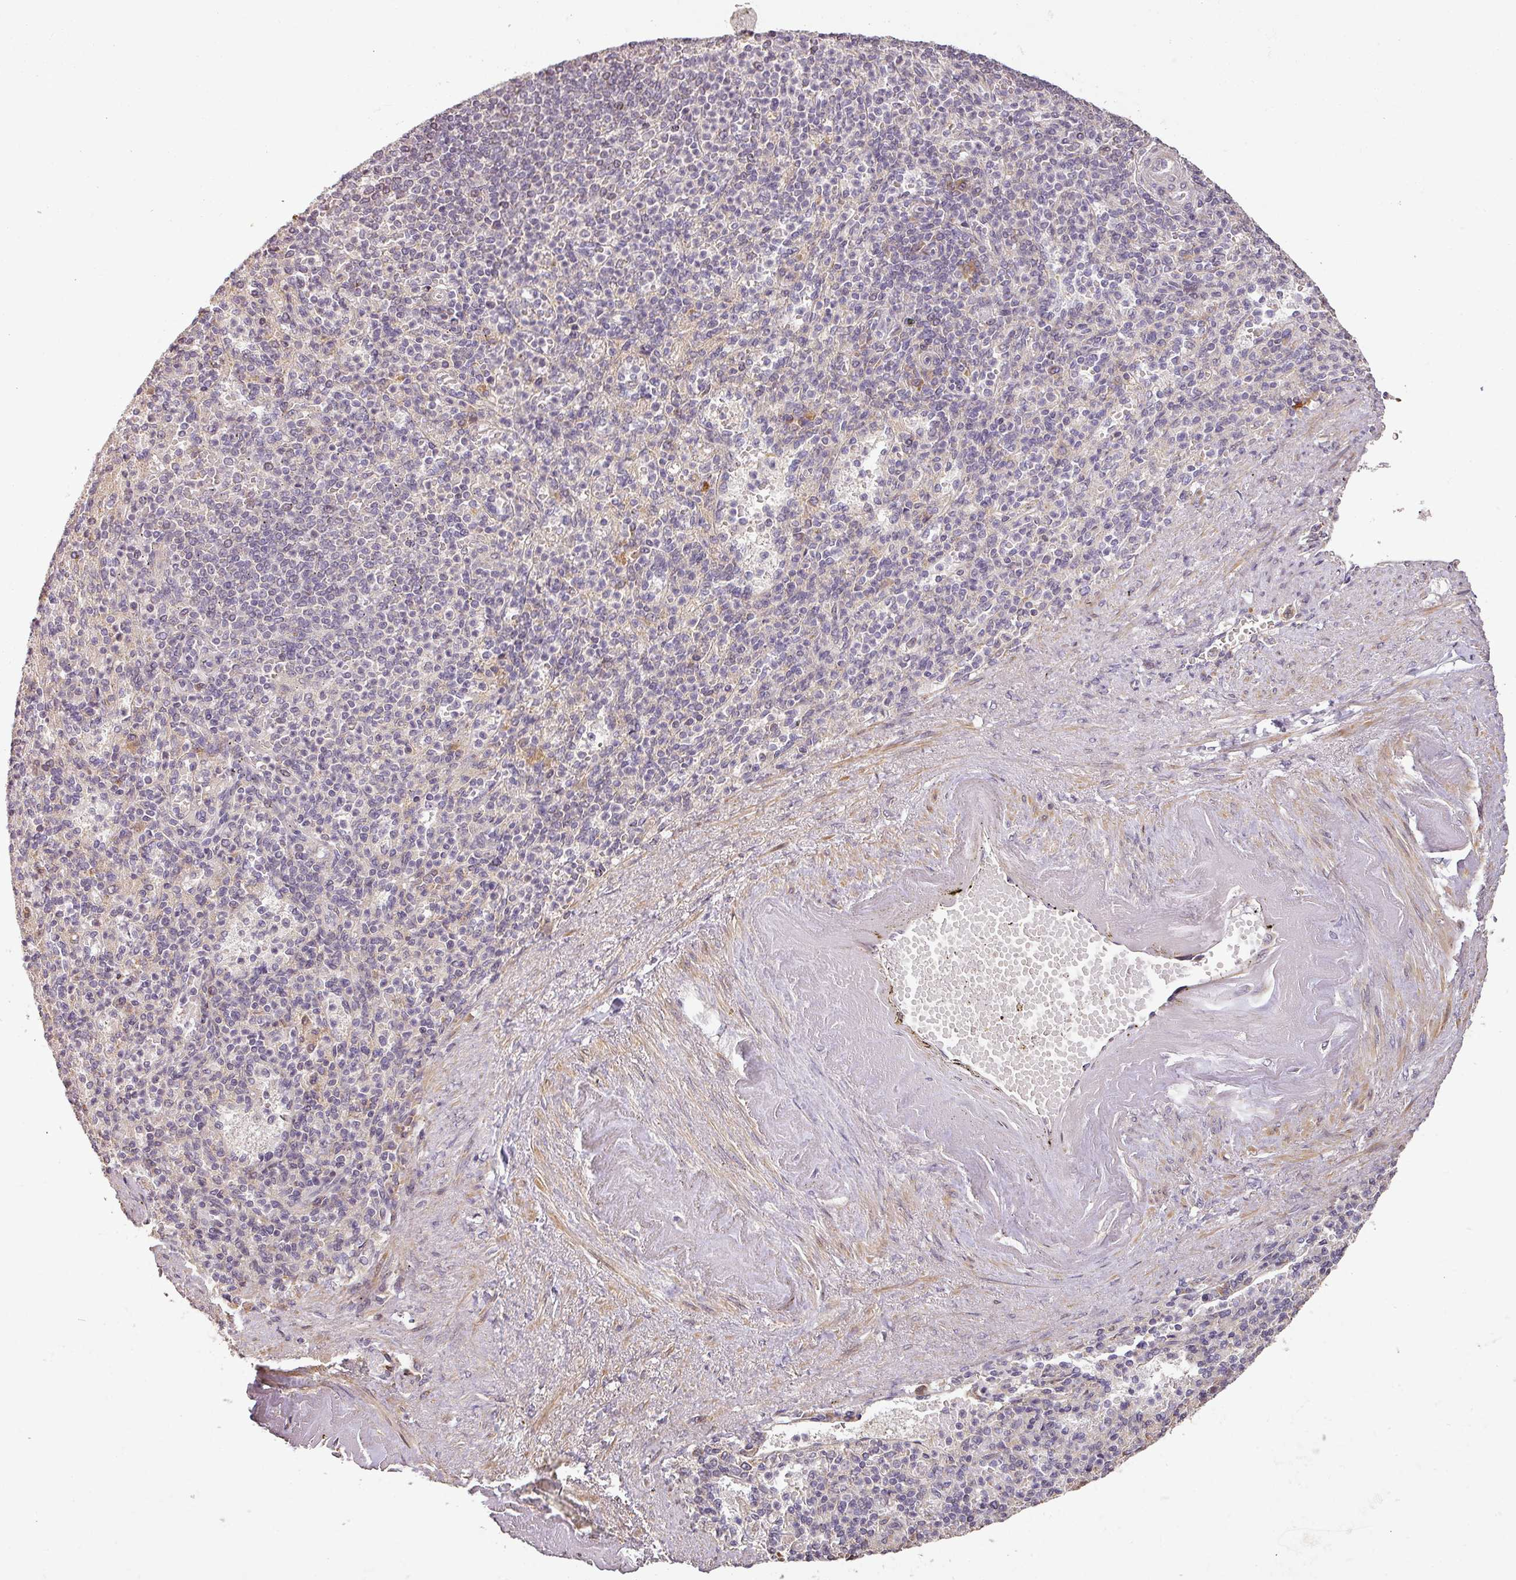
{"staining": {"intensity": "weak", "quantity": "<25%", "location": "cytoplasmic/membranous"}, "tissue": "spleen", "cell_type": "Cells in red pulp", "image_type": "normal", "snomed": [{"axis": "morphology", "description": "Normal tissue, NOS"}, {"axis": "topography", "description": "Spleen"}], "caption": "A photomicrograph of spleen stained for a protein reveals no brown staining in cells in red pulp. Brightfield microscopy of immunohistochemistry (IHC) stained with DAB (3,3'-diaminobenzidine) (brown) and hematoxylin (blue), captured at high magnification.", "gene": "BPIFB3", "patient": {"sex": "female", "age": 74}}